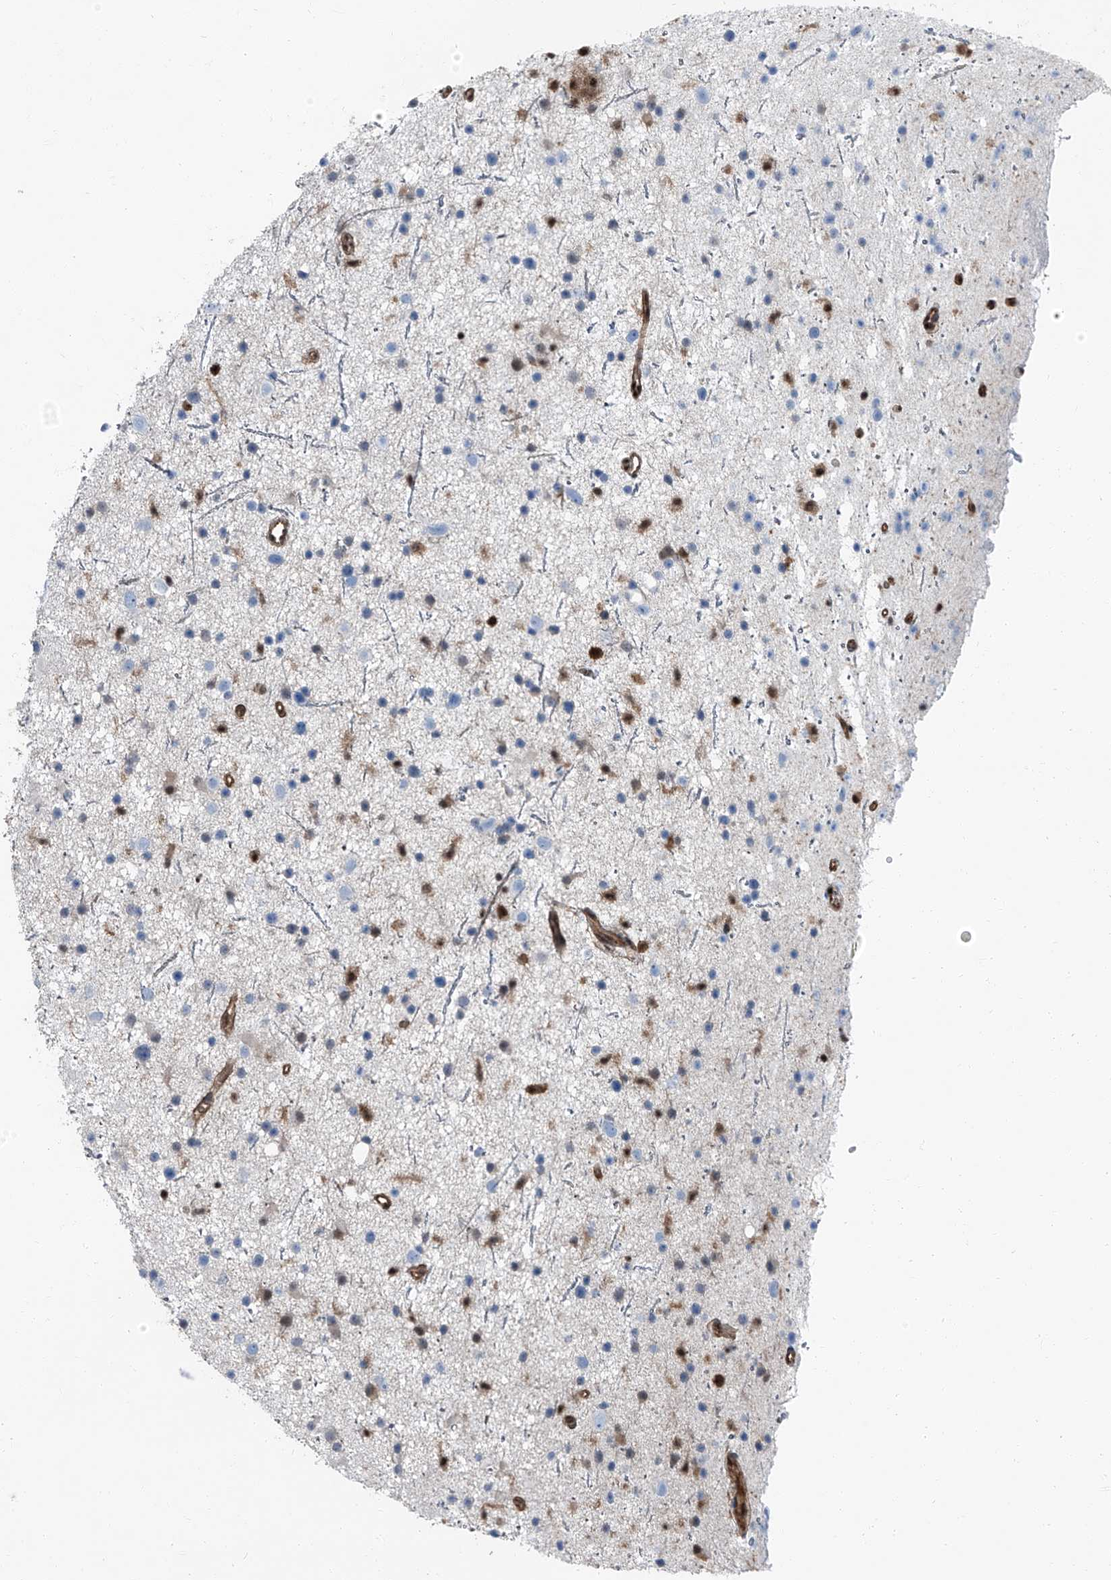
{"staining": {"intensity": "negative", "quantity": "none", "location": "none"}, "tissue": "glioma", "cell_type": "Tumor cells", "image_type": "cancer", "snomed": [{"axis": "morphology", "description": "Glioma, malignant, Low grade"}, {"axis": "topography", "description": "Cerebral cortex"}], "caption": "Image shows no protein staining in tumor cells of glioma tissue.", "gene": "PSMB10", "patient": {"sex": "female", "age": 39}}